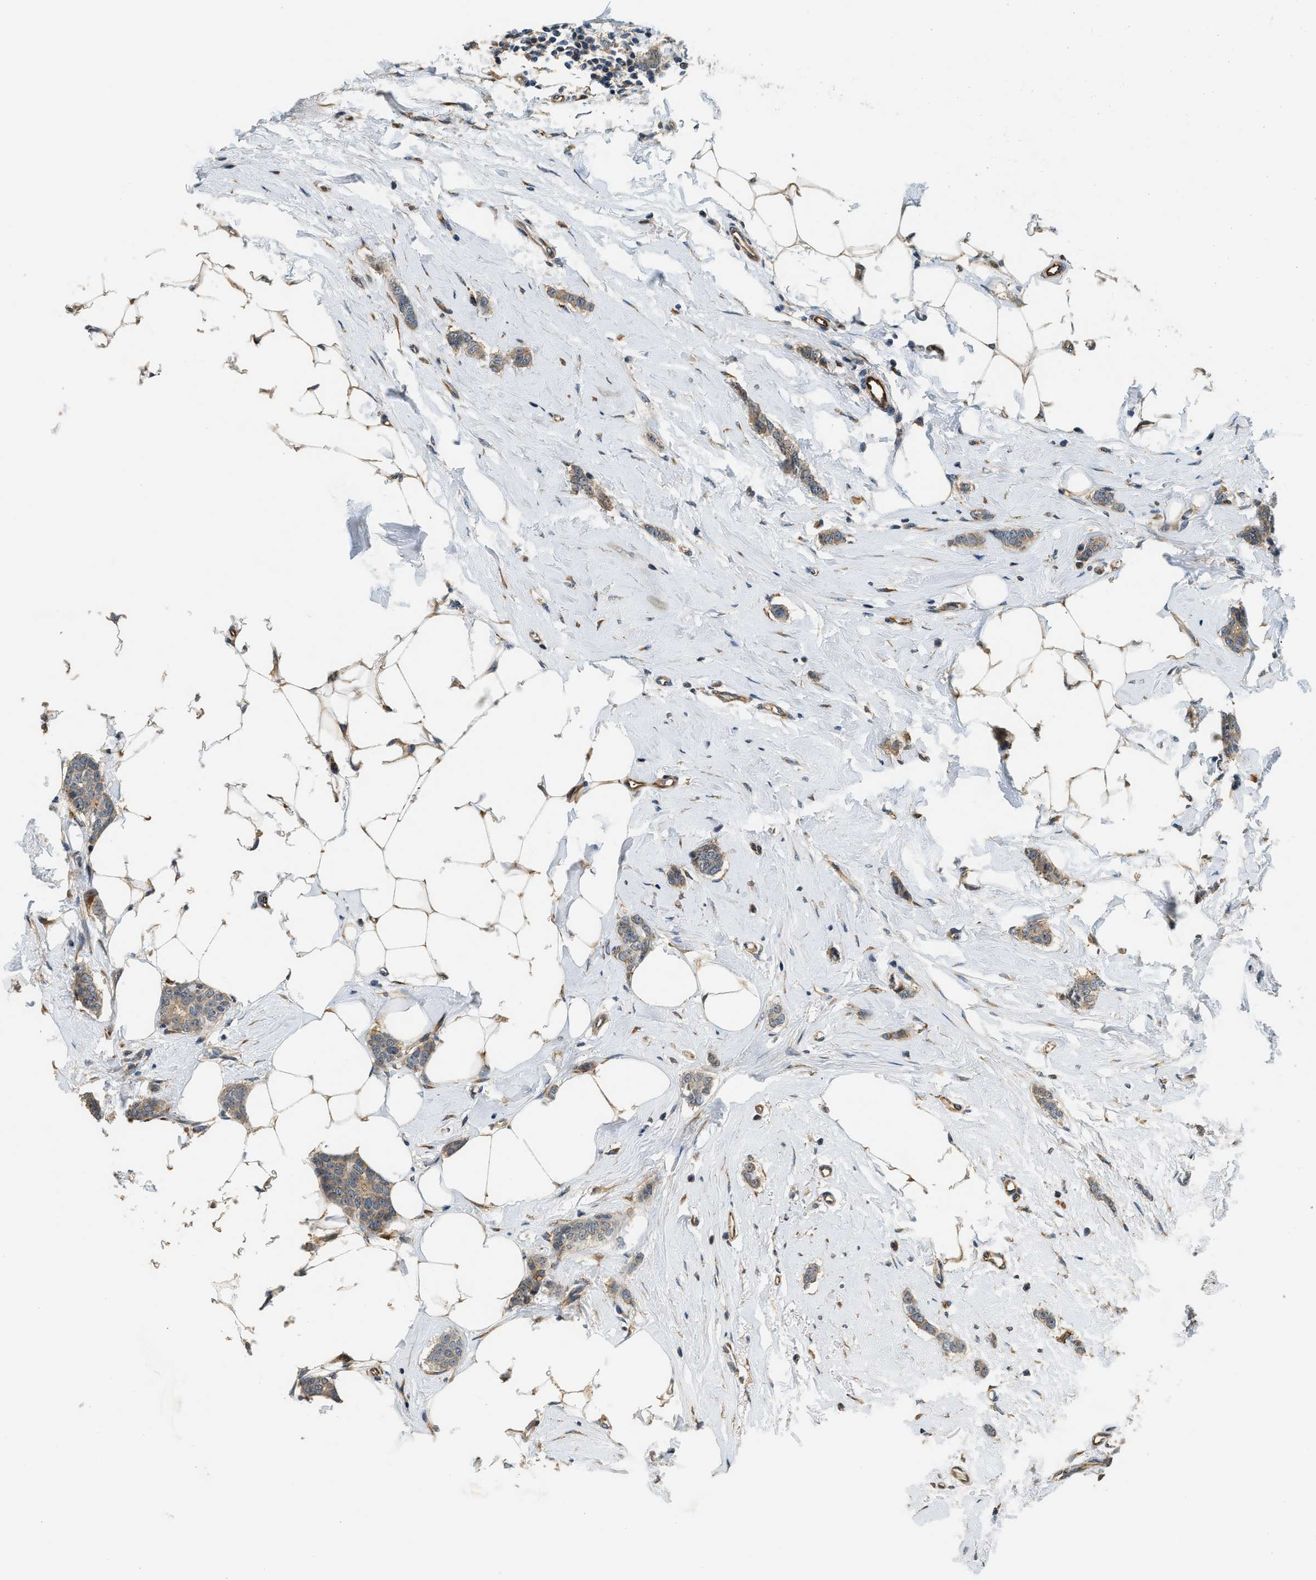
{"staining": {"intensity": "moderate", "quantity": ">75%", "location": "cytoplasmic/membranous"}, "tissue": "breast cancer", "cell_type": "Tumor cells", "image_type": "cancer", "snomed": [{"axis": "morphology", "description": "Lobular carcinoma"}, {"axis": "topography", "description": "Skin"}, {"axis": "topography", "description": "Breast"}], "caption": "There is medium levels of moderate cytoplasmic/membranous expression in tumor cells of breast lobular carcinoma, as demonstrated by immunohistochemical staining (brown color).", "gene": "ALOX12", "patient": {"sex": "female", "age": 46}}